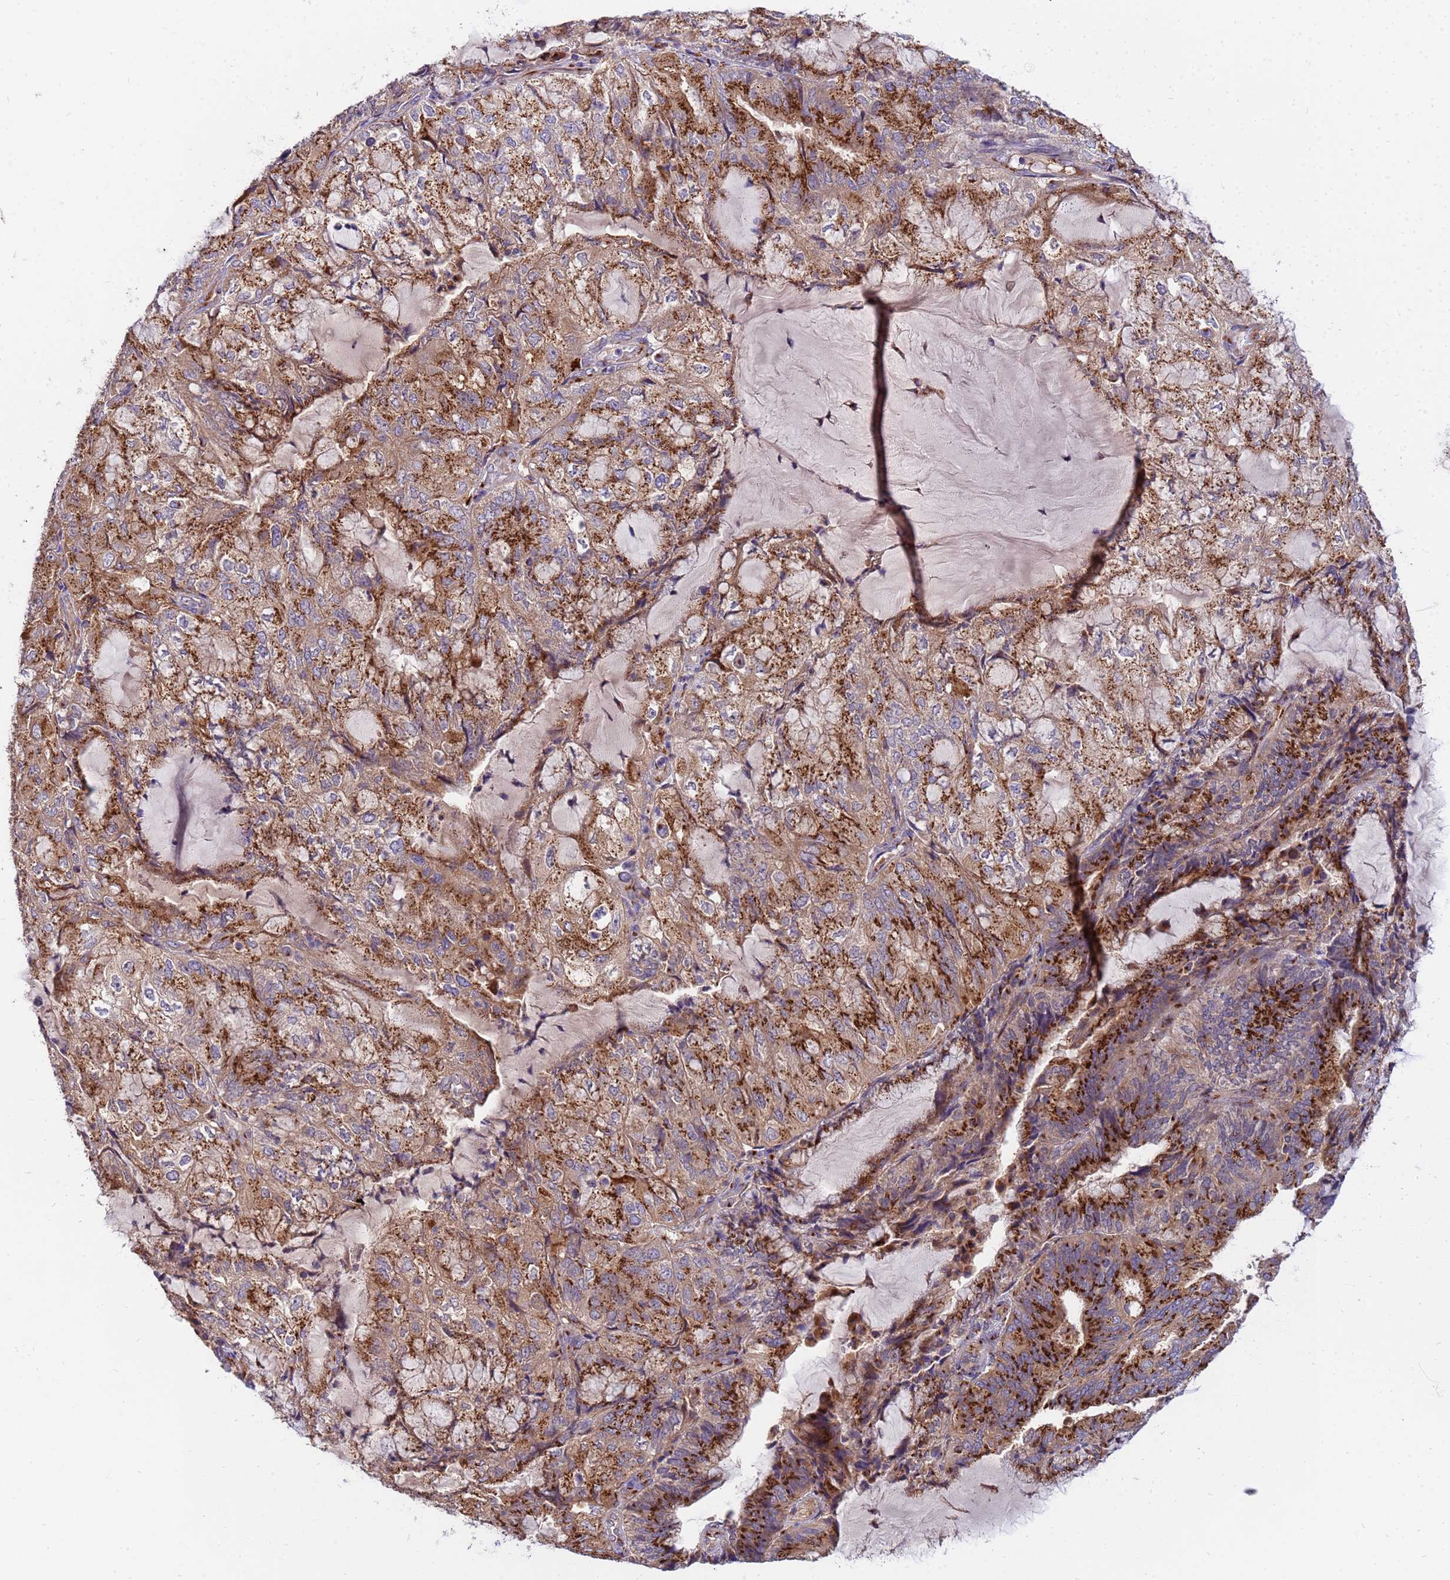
{"staining": {"intensity": "strong", "quantity": ">75%", "location": "cytoplasmic/membranous"}, "tissue": "endometrial cancer", "cell_type": "Tumor cells", "image_type": "cancer", "snomed": [{"axis": "morphology", "description": "Adenocarcinoma, NOS"}, {"axis": "topography", "description": "Endometrium"}], "caption": "Immunohistochemistry (DAB (3,3'-diaminobenzidine)) staining of endometrial cancer (adenocarcinoma) displays strong cytoplasmic/membranous protein positivity in approximately >75% of tumor cells.", "gene": "HPS3", "patient": {"sex": "female", "age": 81}}